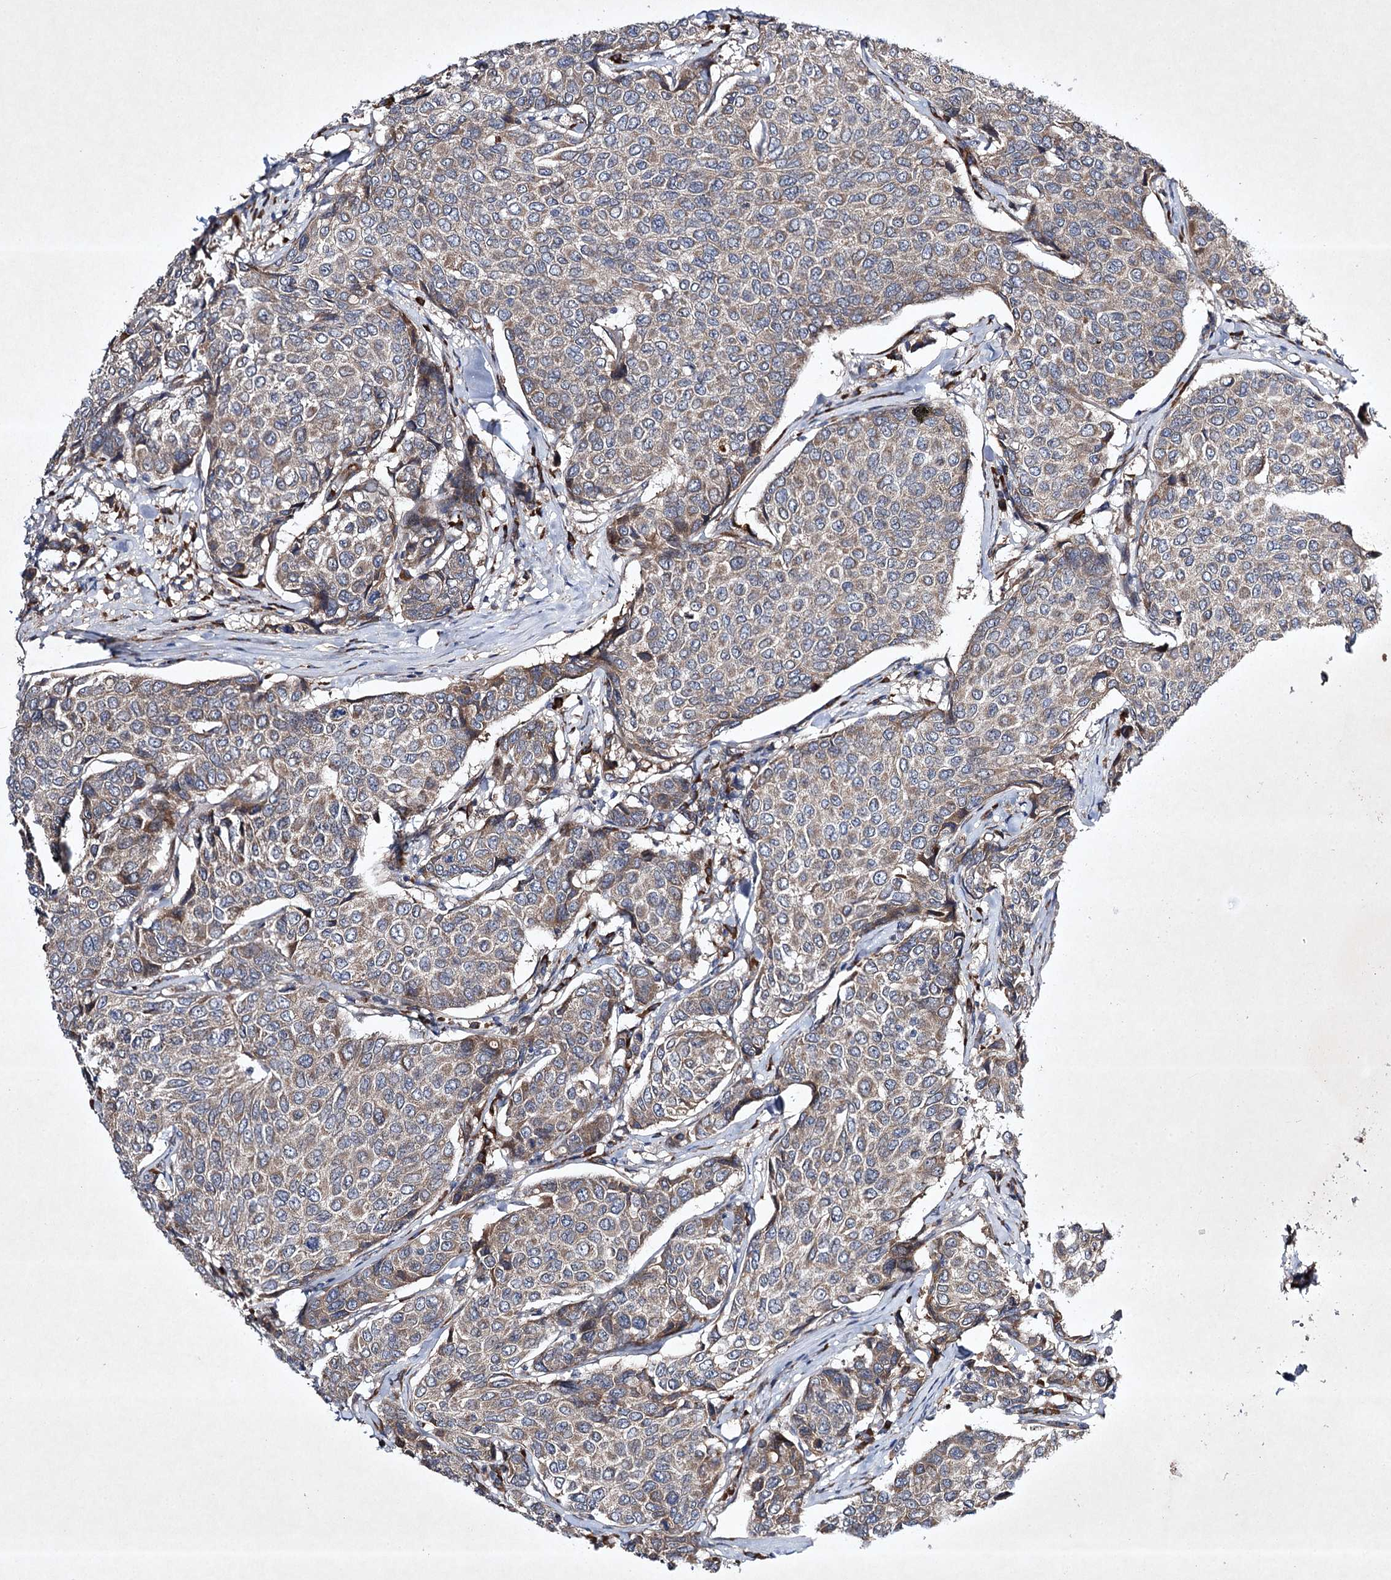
{"staining": {"intensity": "weak", "quantity": ">75%", "location": "cytoplasmic/membranous"}, "tissue": "breast cancer", "cell_type": "Tumor cells", "image_type": "cancer", "snomed": [{"axis": "morphology", "description": "Duct carcinoma"}, {"axis": "topography", "description": "Breast"}], "caption": "Invasive ductal carcinoma (breast) was stained to show a protein in brown. There is low levels of weak cytoplasmic/membranous positivity in approximately >75% of tumor cells. The staining is performed using DAB (3,3'-diaminobenzidine) brown chromogen to label protein expression. The nuclei are counter-stained blue using hematoxylin.", "gene": "ALG9", "patient": {"sex": "female", "age": 55}}